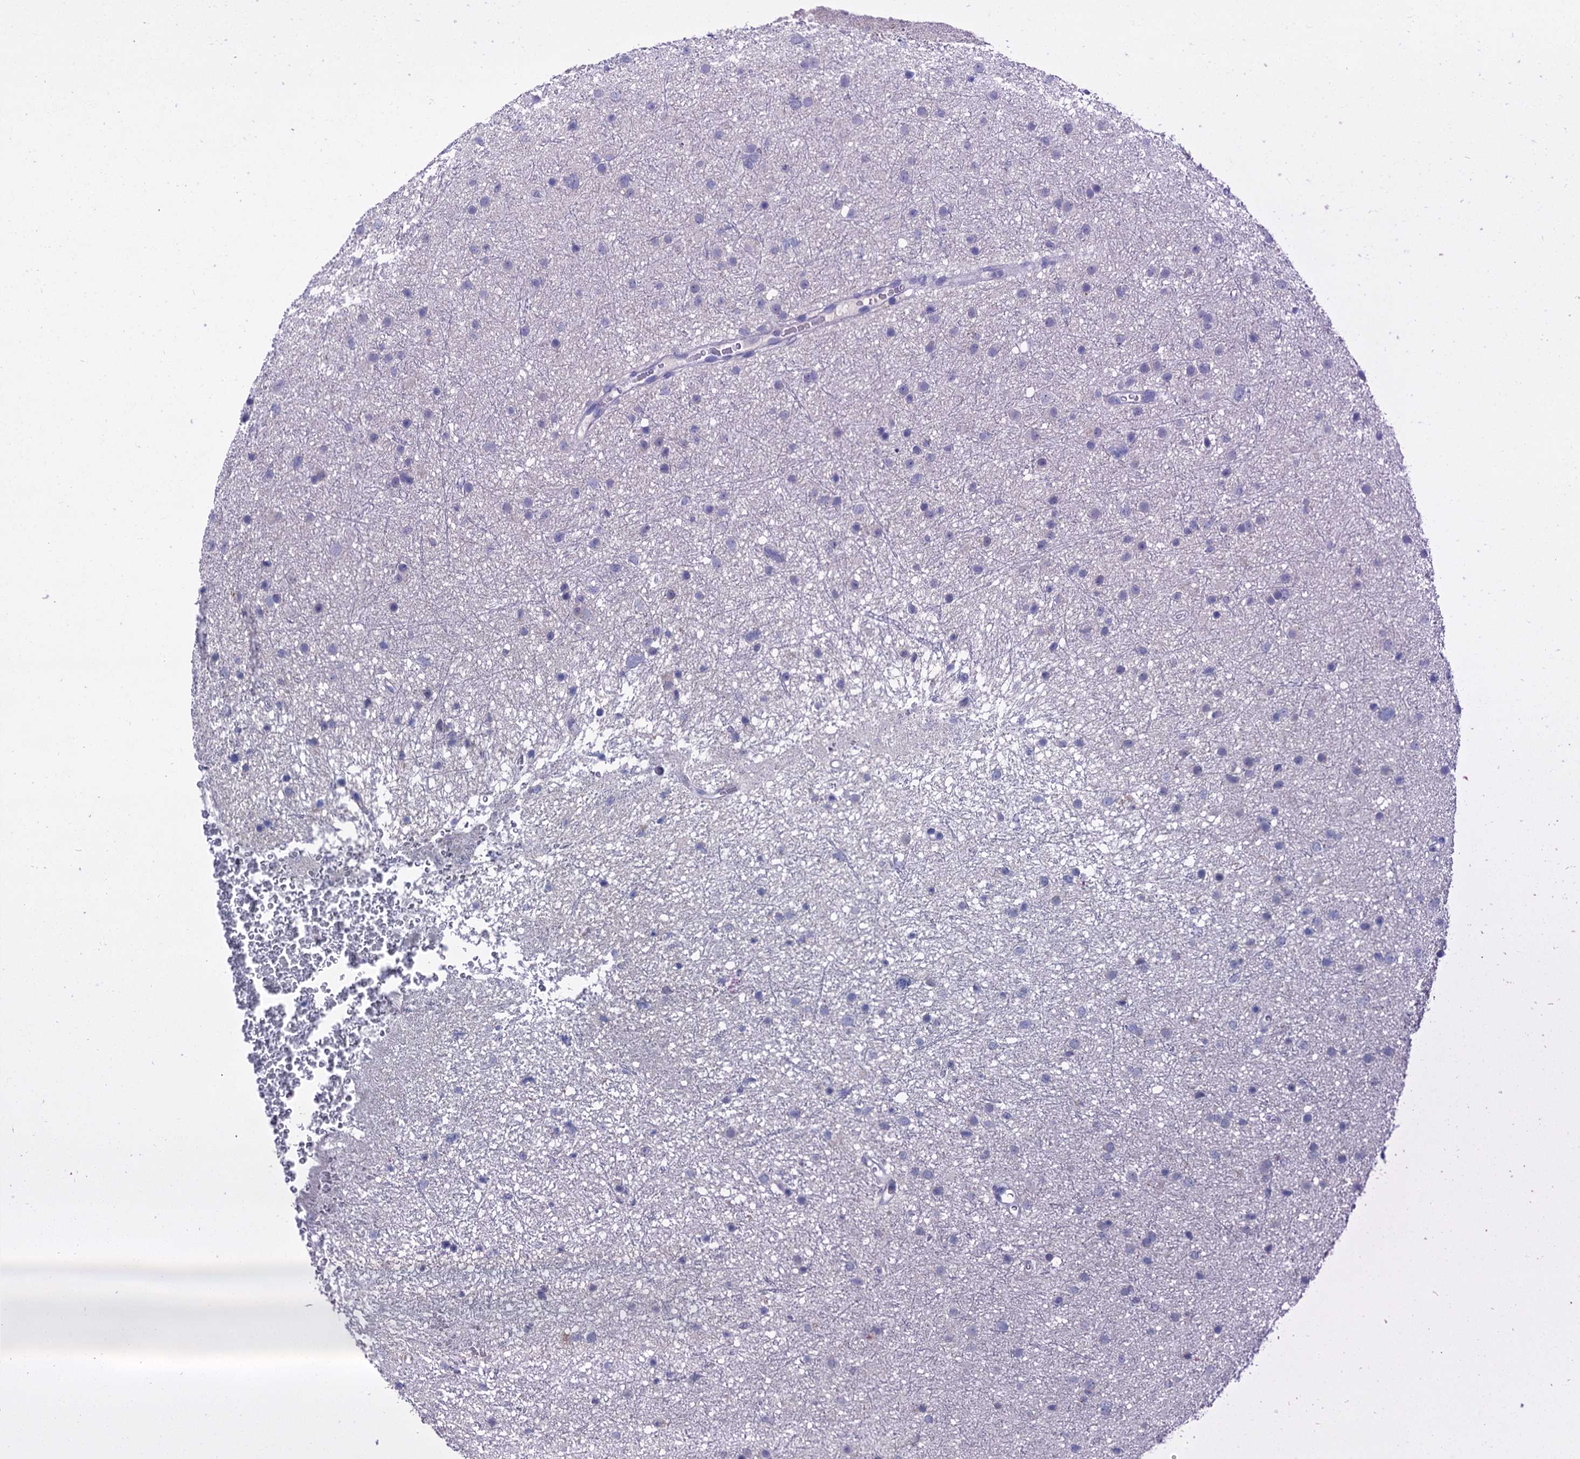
{"staining": {"intensity": "negative", "quantity": "none", "location": "none"}, "tissue": "glioma", "cell_type": "Tumor cells", "image_type": "cancer", "snomed": [{"axis": "morphology", "description": "Glioma, malignant, Low grade"}, {"axis": "topography", "description": "Cerebral cortex"}], "caption": "High power microscopy photomicrograph of an immunohistochemistry (IHC) micrograph of glioma, revealing no significant expression in tumor cells. (IHC, brightfield microscopy, high magnification).", "gene": "ANKRD42", "patient": {"sex": "female", "age": 39}}